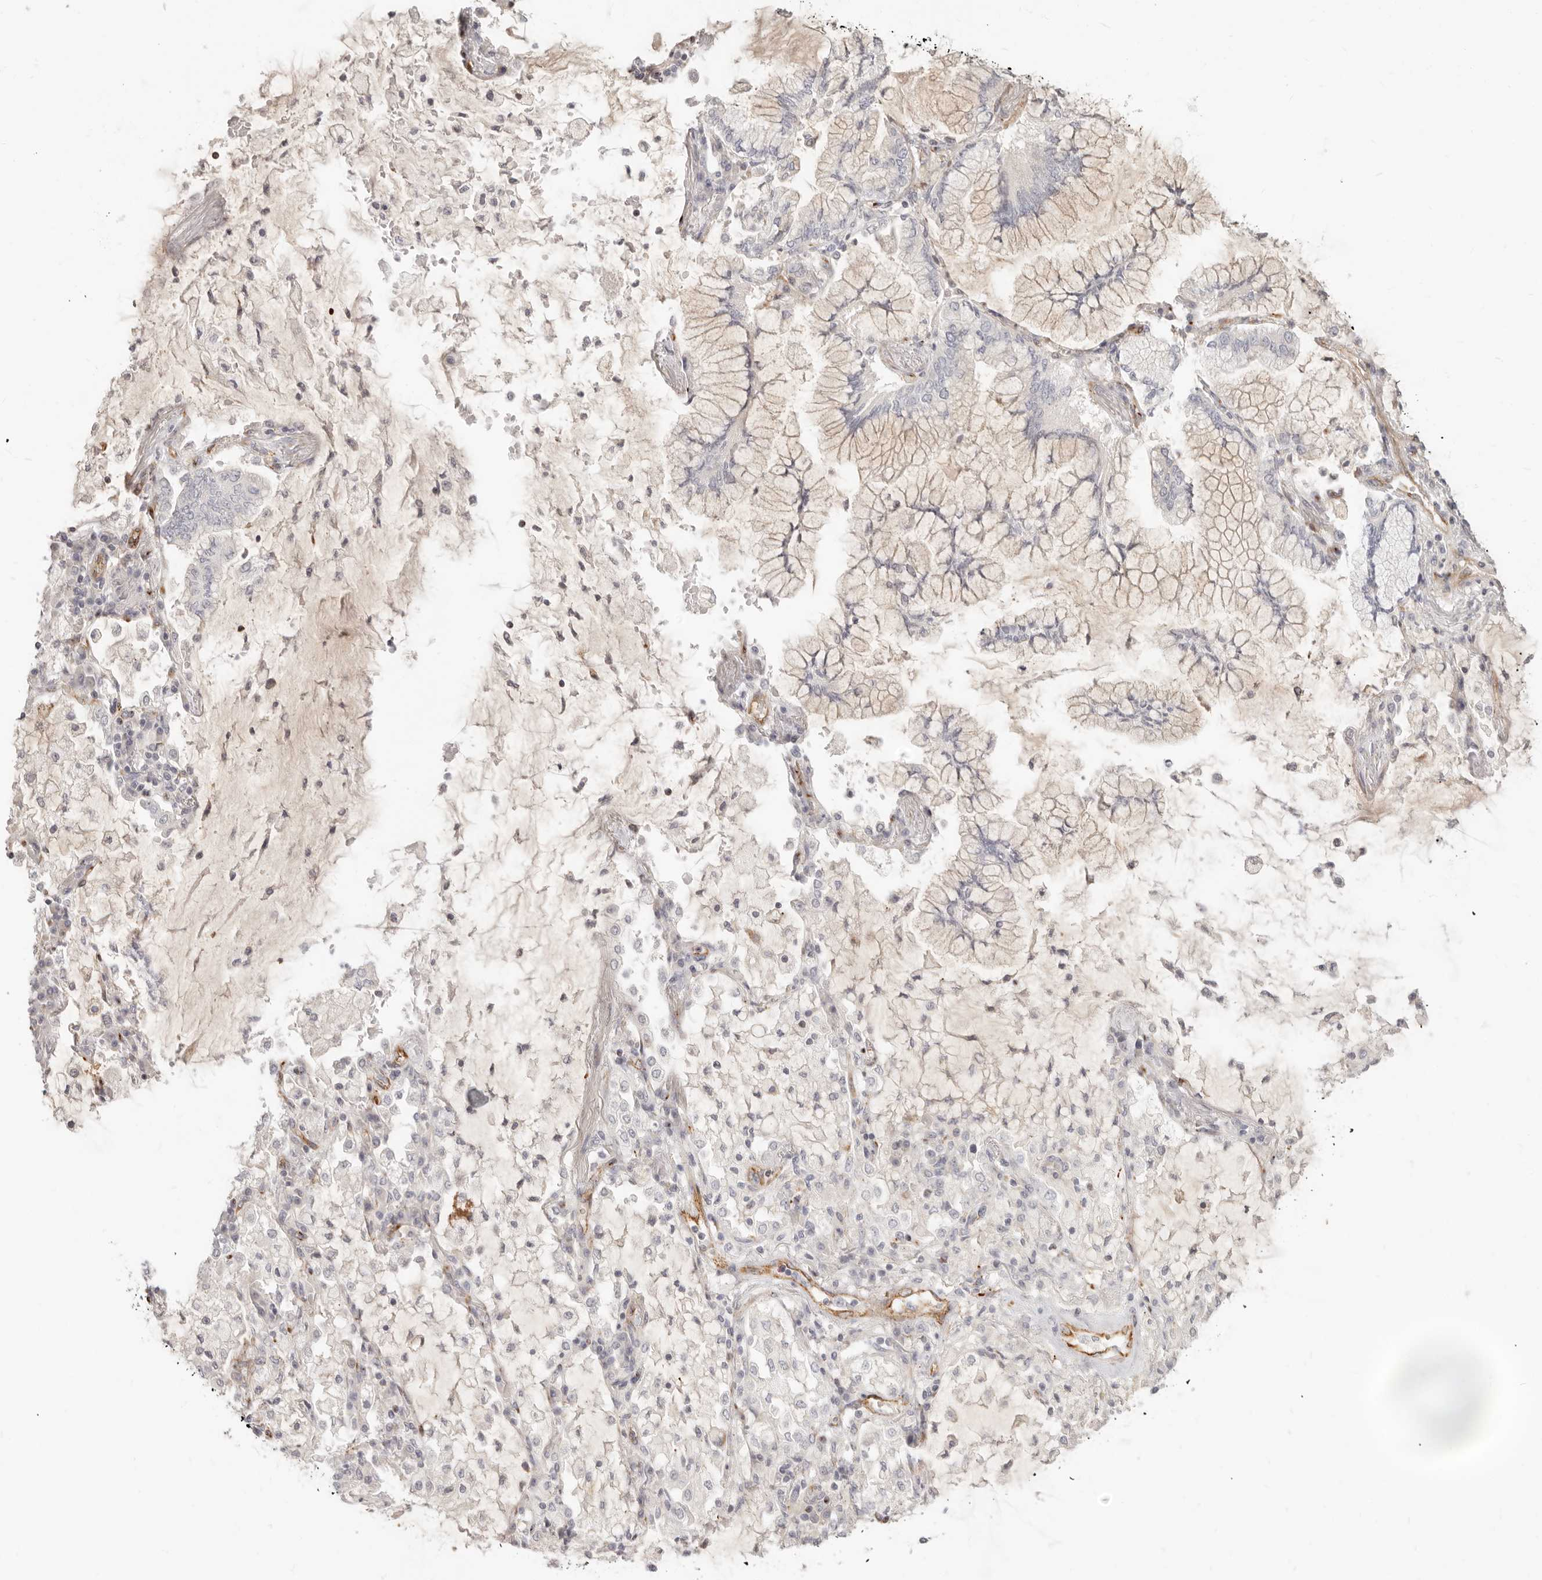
{"staining": {"intensity": "weak", "quantity": "<25%", "location": "cytoplasmic/membranous"}, "tissue": "lung cancer", "cell_type": "Tumor cells", "image_type": "cancer", "snomed": [{"axis": "morphology", "description": "Adenocarcinoma, NOS"}, {"axis": "topography", "description": "Lung"}], "caption": "Tumor cells show no significant protein positivity in lung cancer (adenocarcinoma).", "gene": "SASS6", "patient": {"sex": "female", "age": 70}}